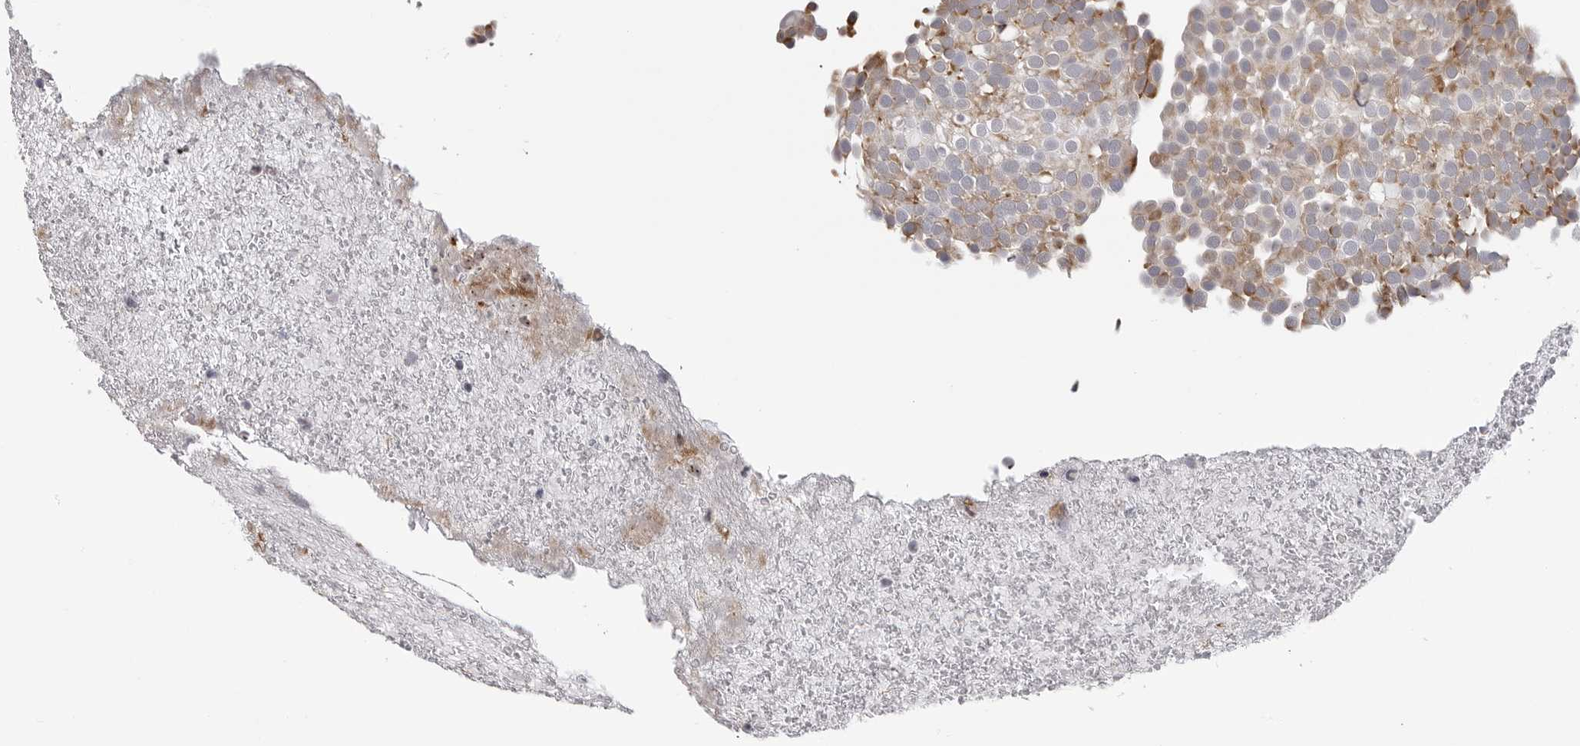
{"staining": {"intensity": "moderate", "quantity": ">75%", "location": "cytoplasmic/membranous"}, "tissue": "urothelial cancer", "cell_type": "Tumor cells", "image_type": "cancer", "snomed": [{"axis": "morphology", "description": "Urothelial carcinoma, Low grade"}, {"axis": "topography", "description": "Urinary bladder"}], "caption": "Brown immunohistochemical staining in human urothelial carcinoma (low-grade) shows moderate cytoplasmic/membranous expression in approximately >75% of tumor cells.", "gene": "CDK20", "patient": {"sex": "male", "age": 78}}